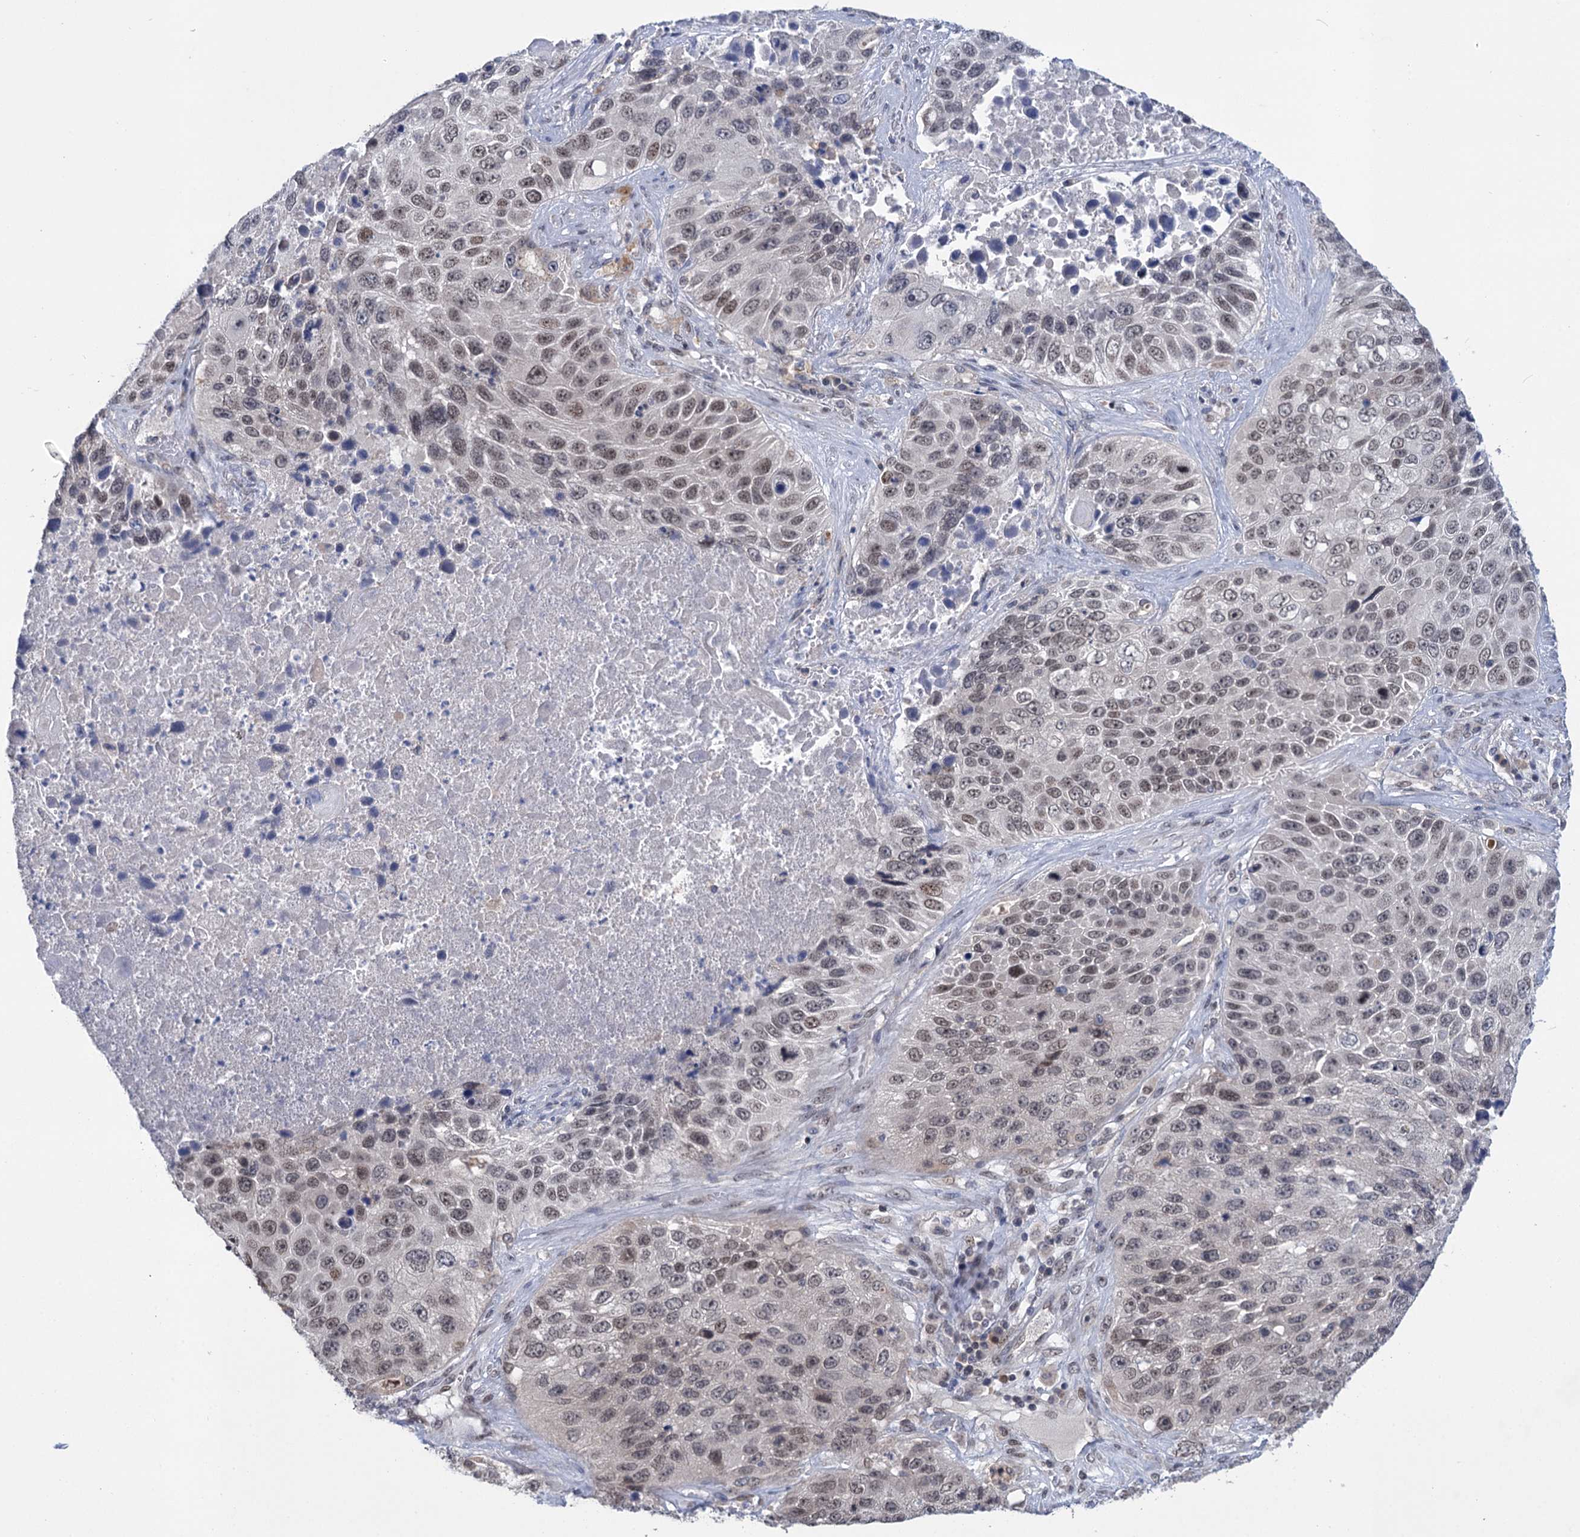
{"staining": {"intensity": "negative", "quantity": "none", "location": "none"}, "tissue": "lung cancer", "cell_type": "Tumor cells", "image_type": "cancer", "snomed": [{"axis": "morphology", "description": "Squamous cell carcinoma, NOS"}, {"axis": "topography", "description": "Lung"}], "caption": "An immunohistochemistry (IHC) image of lung cancer (squamous cell carcinoma) is shown. There is no staining in tumor cells of lung cancer (squamous cell carcinoma).", "gene": "TTC17", "patient": {"sex": "male", "age": 61}}